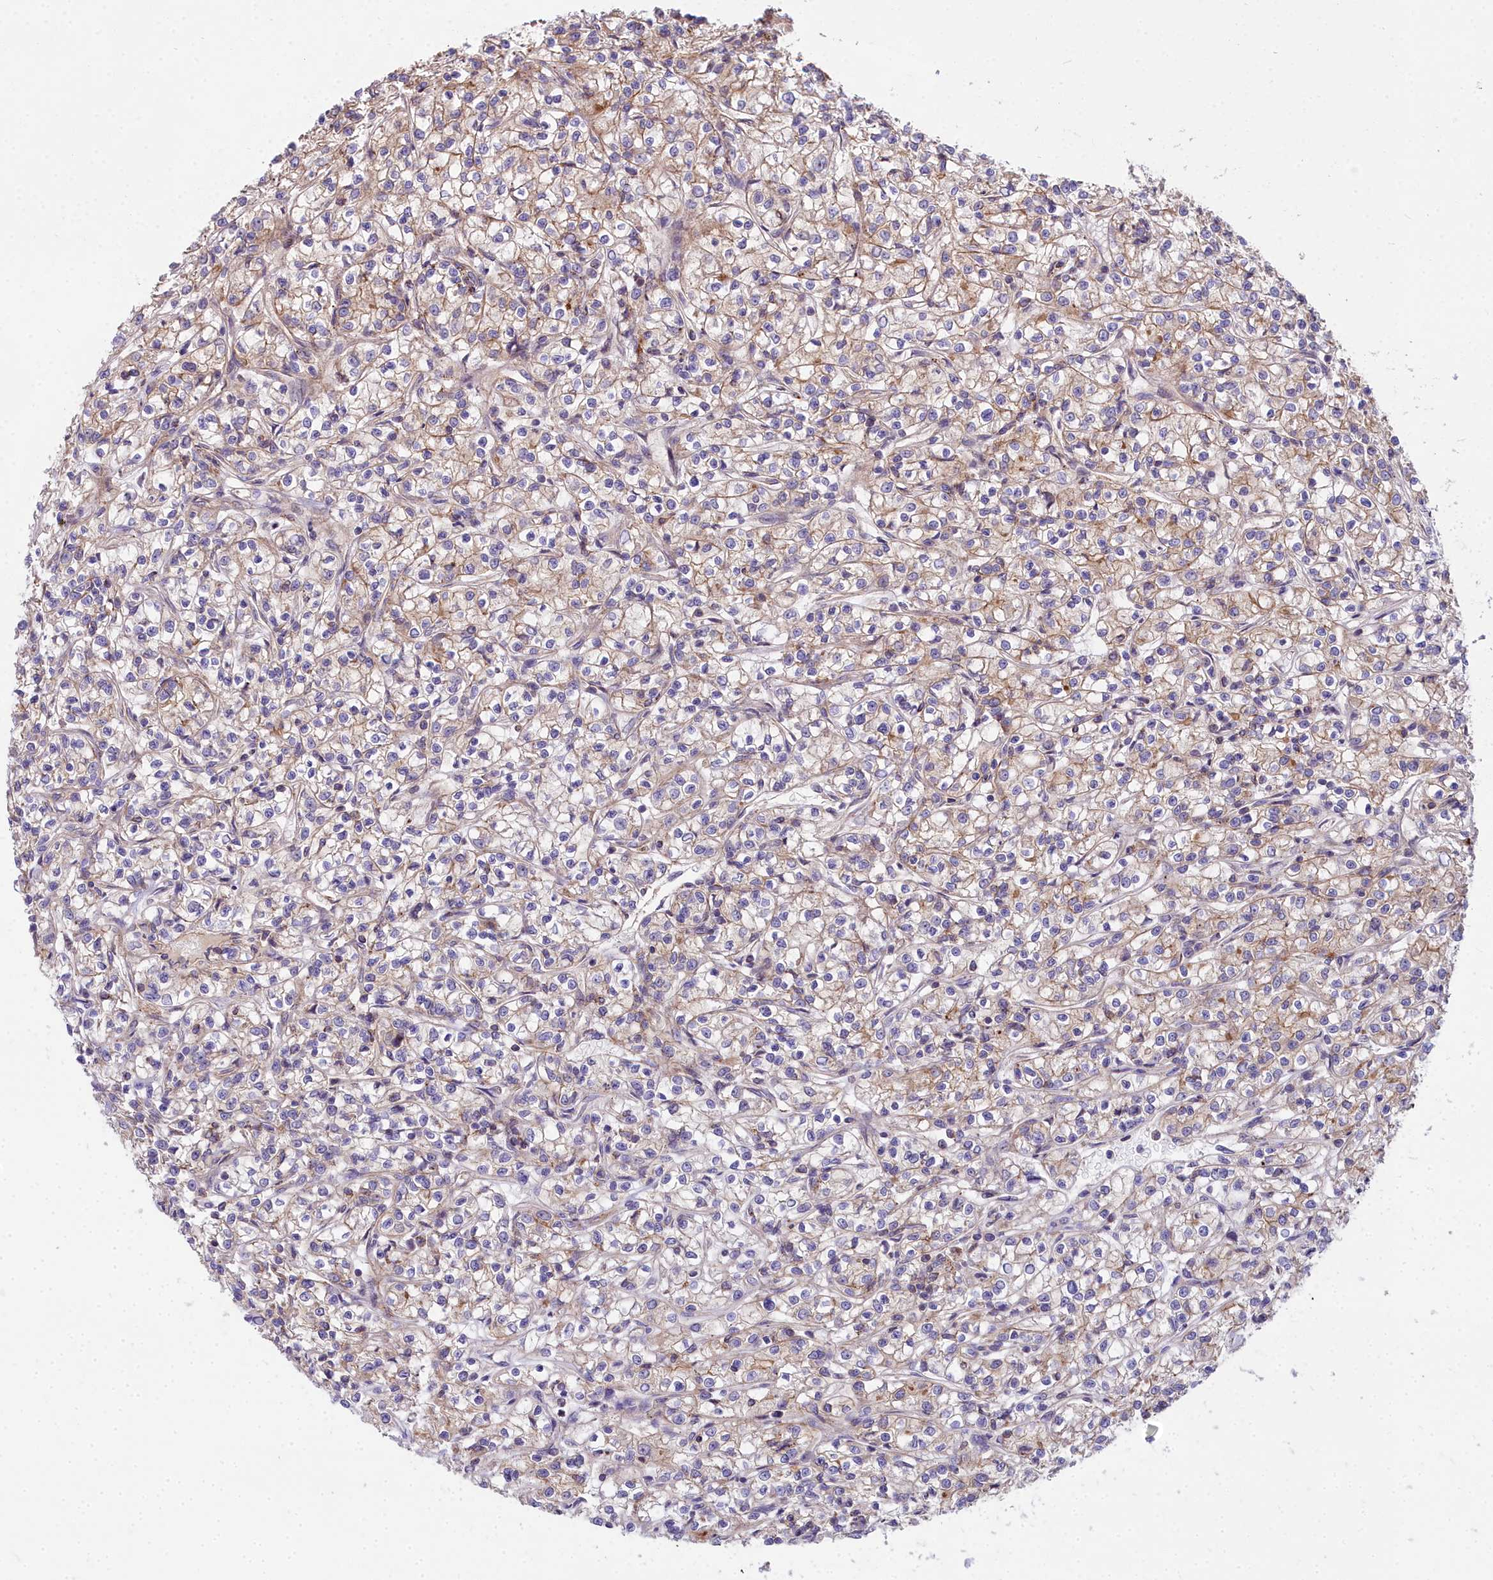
{"staining": {"intensity": "weak", "quantity": "25%-75%", "location": "cytoplasmic/membranous"}, "tissue": "renal cancer", "cell_type": "Tumor cells", "image_type": "cancer", "snomed": [{"axis": "morphology", "description": "Adenocarcinoma, NOS"}, {"axis": "topography", "description": "Kidney"}], "caption": "Protein expression analysis of human renal adenocarcinoma reveals weak cytoplasmic/membranous expression in approximately 25%-75% of tumor cells.", "gene": "FRMPD1", "patient": {"sex": "female", "age": 59}}